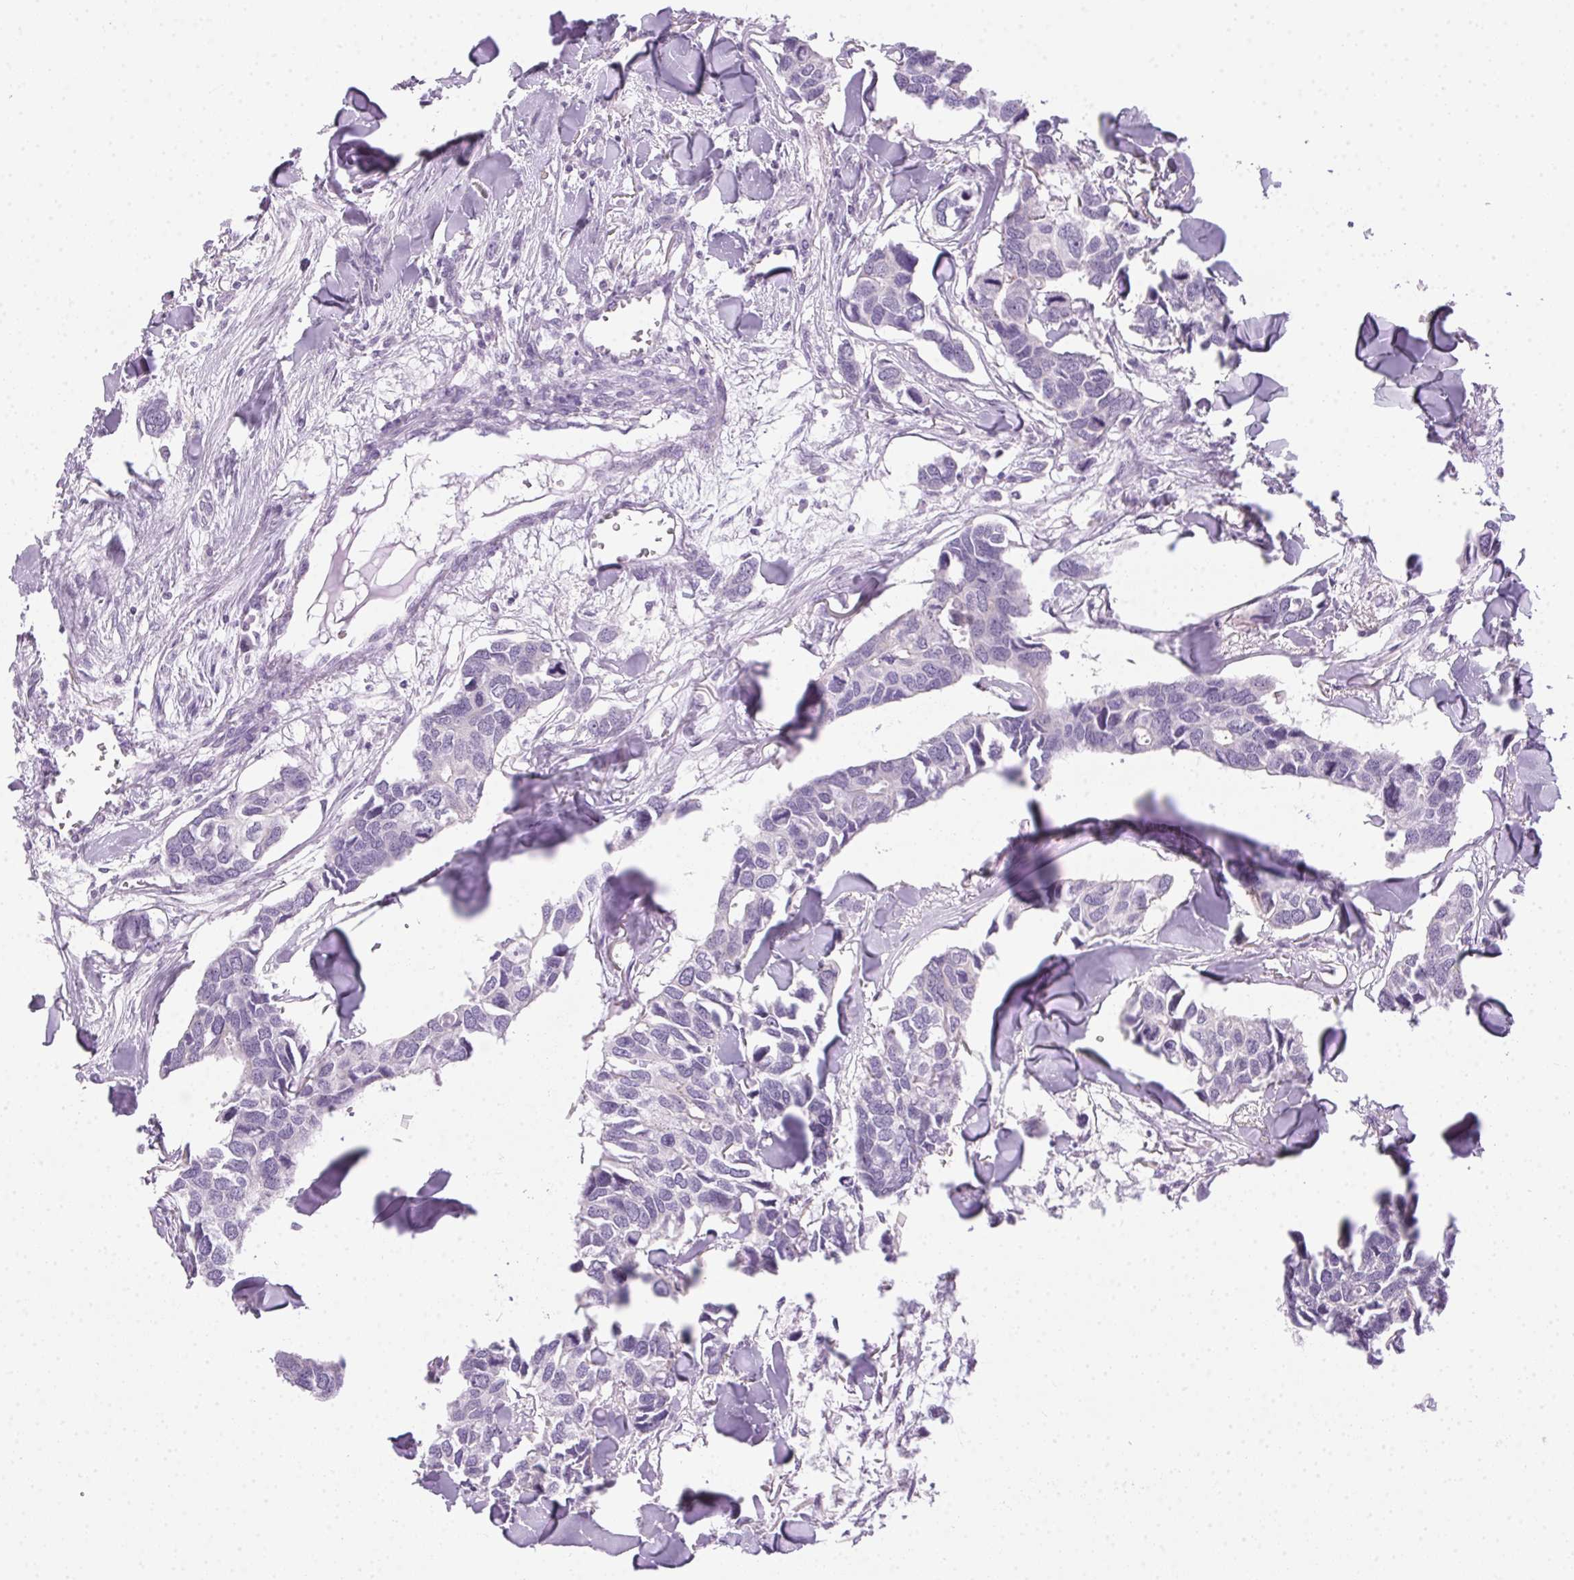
{"staining": {"intensity": "negative", "quantity": "none", "location": "none"}, "tissue": "breast cancer", "cell_type": "Tumor cells", "image_type": "cancer", "snomed": [{"axis": "morphology", "description": "Duct carcinoma"}, {"axis": "topography", "description": "Breast"}], "caption": "Tumor cells are negative for protein expression in human intraductal carcinoma (breast). (DAB immunohistochemistry visualized using brightfield microscopy, high magnification).", "gene": "POPDC2", "patient": {"sex": "female", "age": 83}}